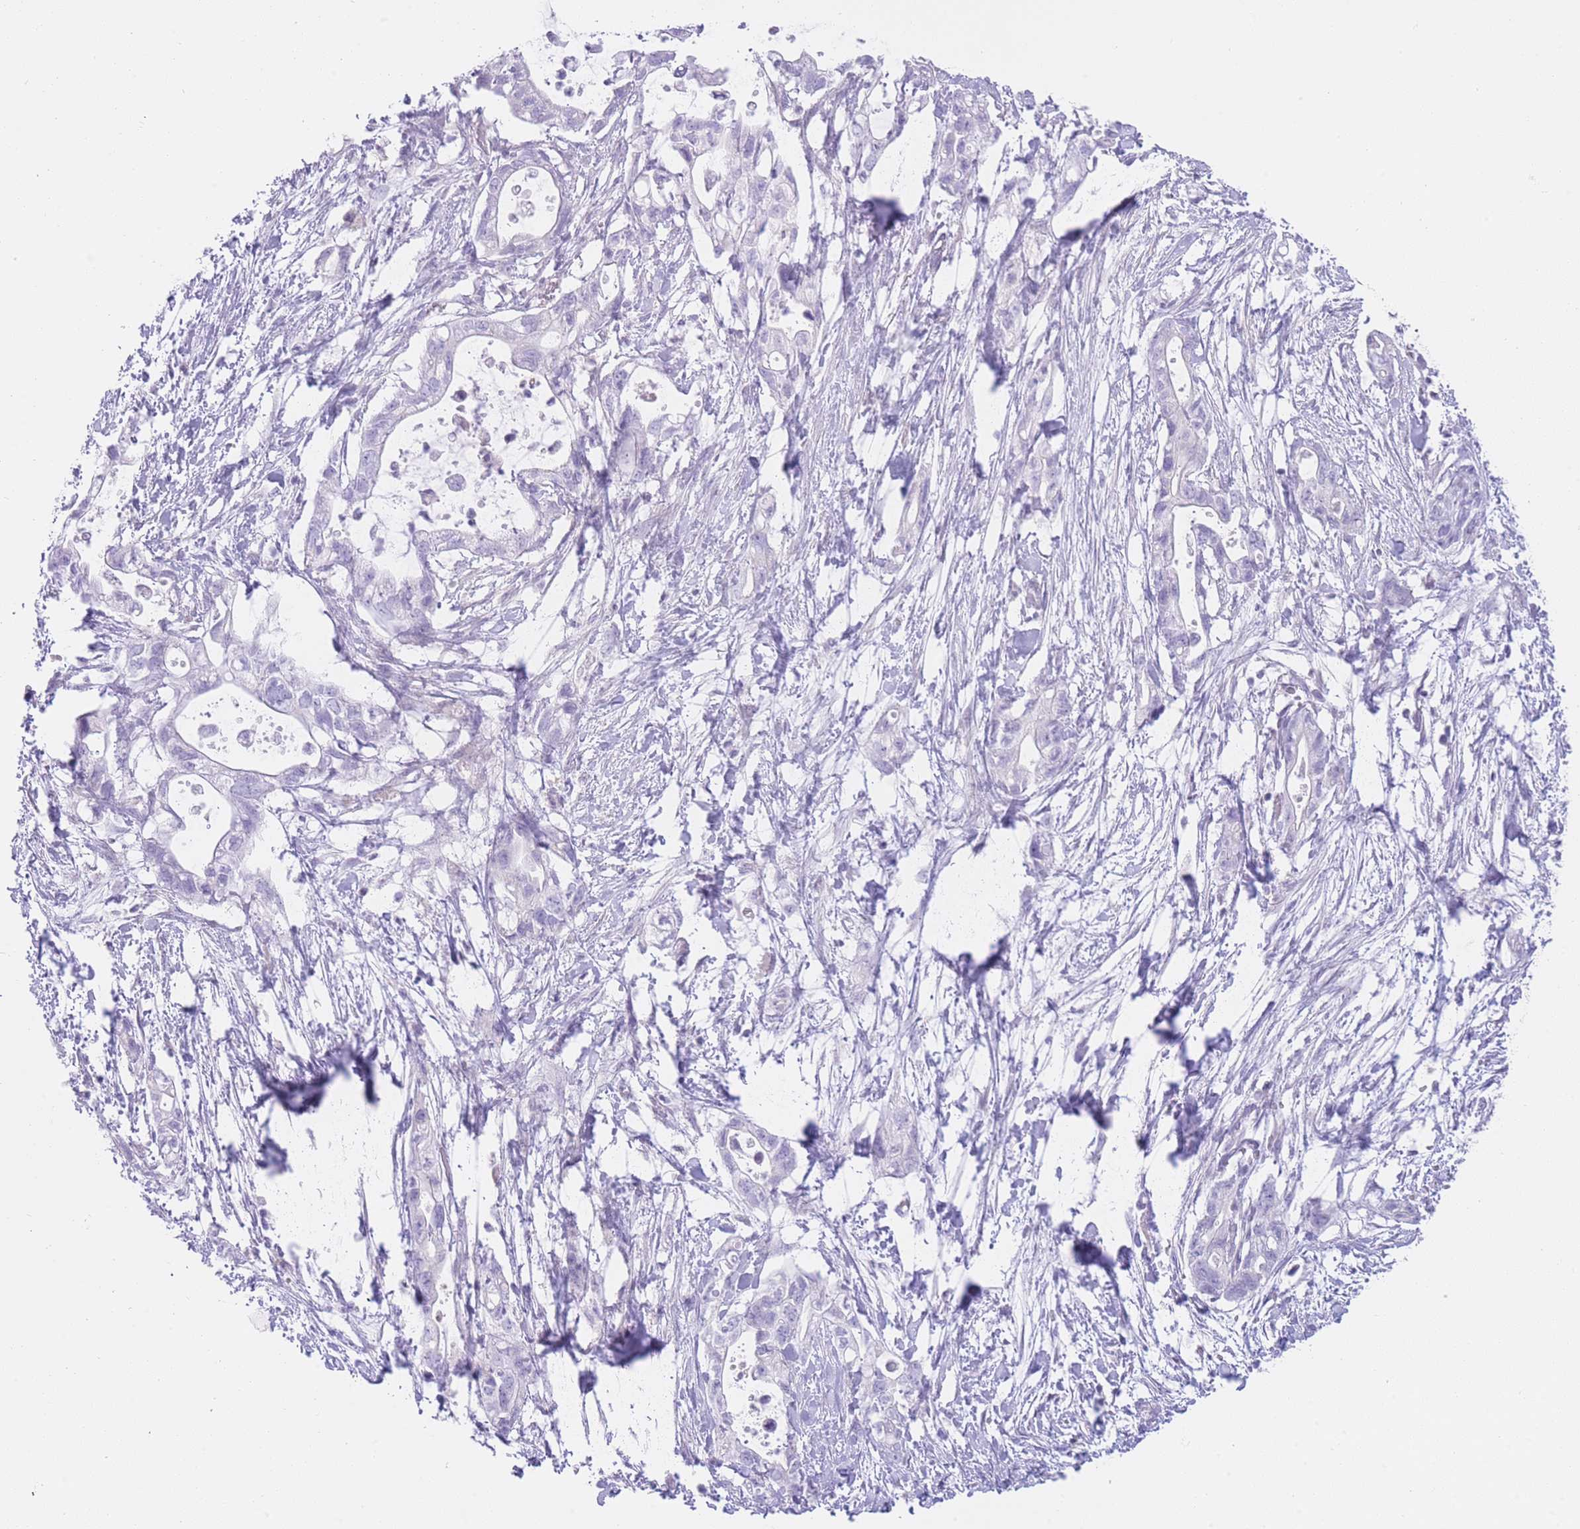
{"staining": {"intensity": "negative", "quantity": "none", "location": "none"}, "tissue": "pancreatic cancer", "cell_type": "Tumor cells", "image_type": "cancer", "snomed": [{"axis": "morphology", "description": "Adenocarcinoma, NOS"}, {"axis": "topography", "description": "Pancreas"}], "caption": "Pancreatic adenocarcinoma was stained to show a protein in brown. There is no significant positivity in tumor cells. Brightfield microscopy of IHC stained with DAB (brown) and hematoxylin (blue), captured at high magnification.", "gene": "OR11H12", "patient": {"sex": "female", "age": 72}}